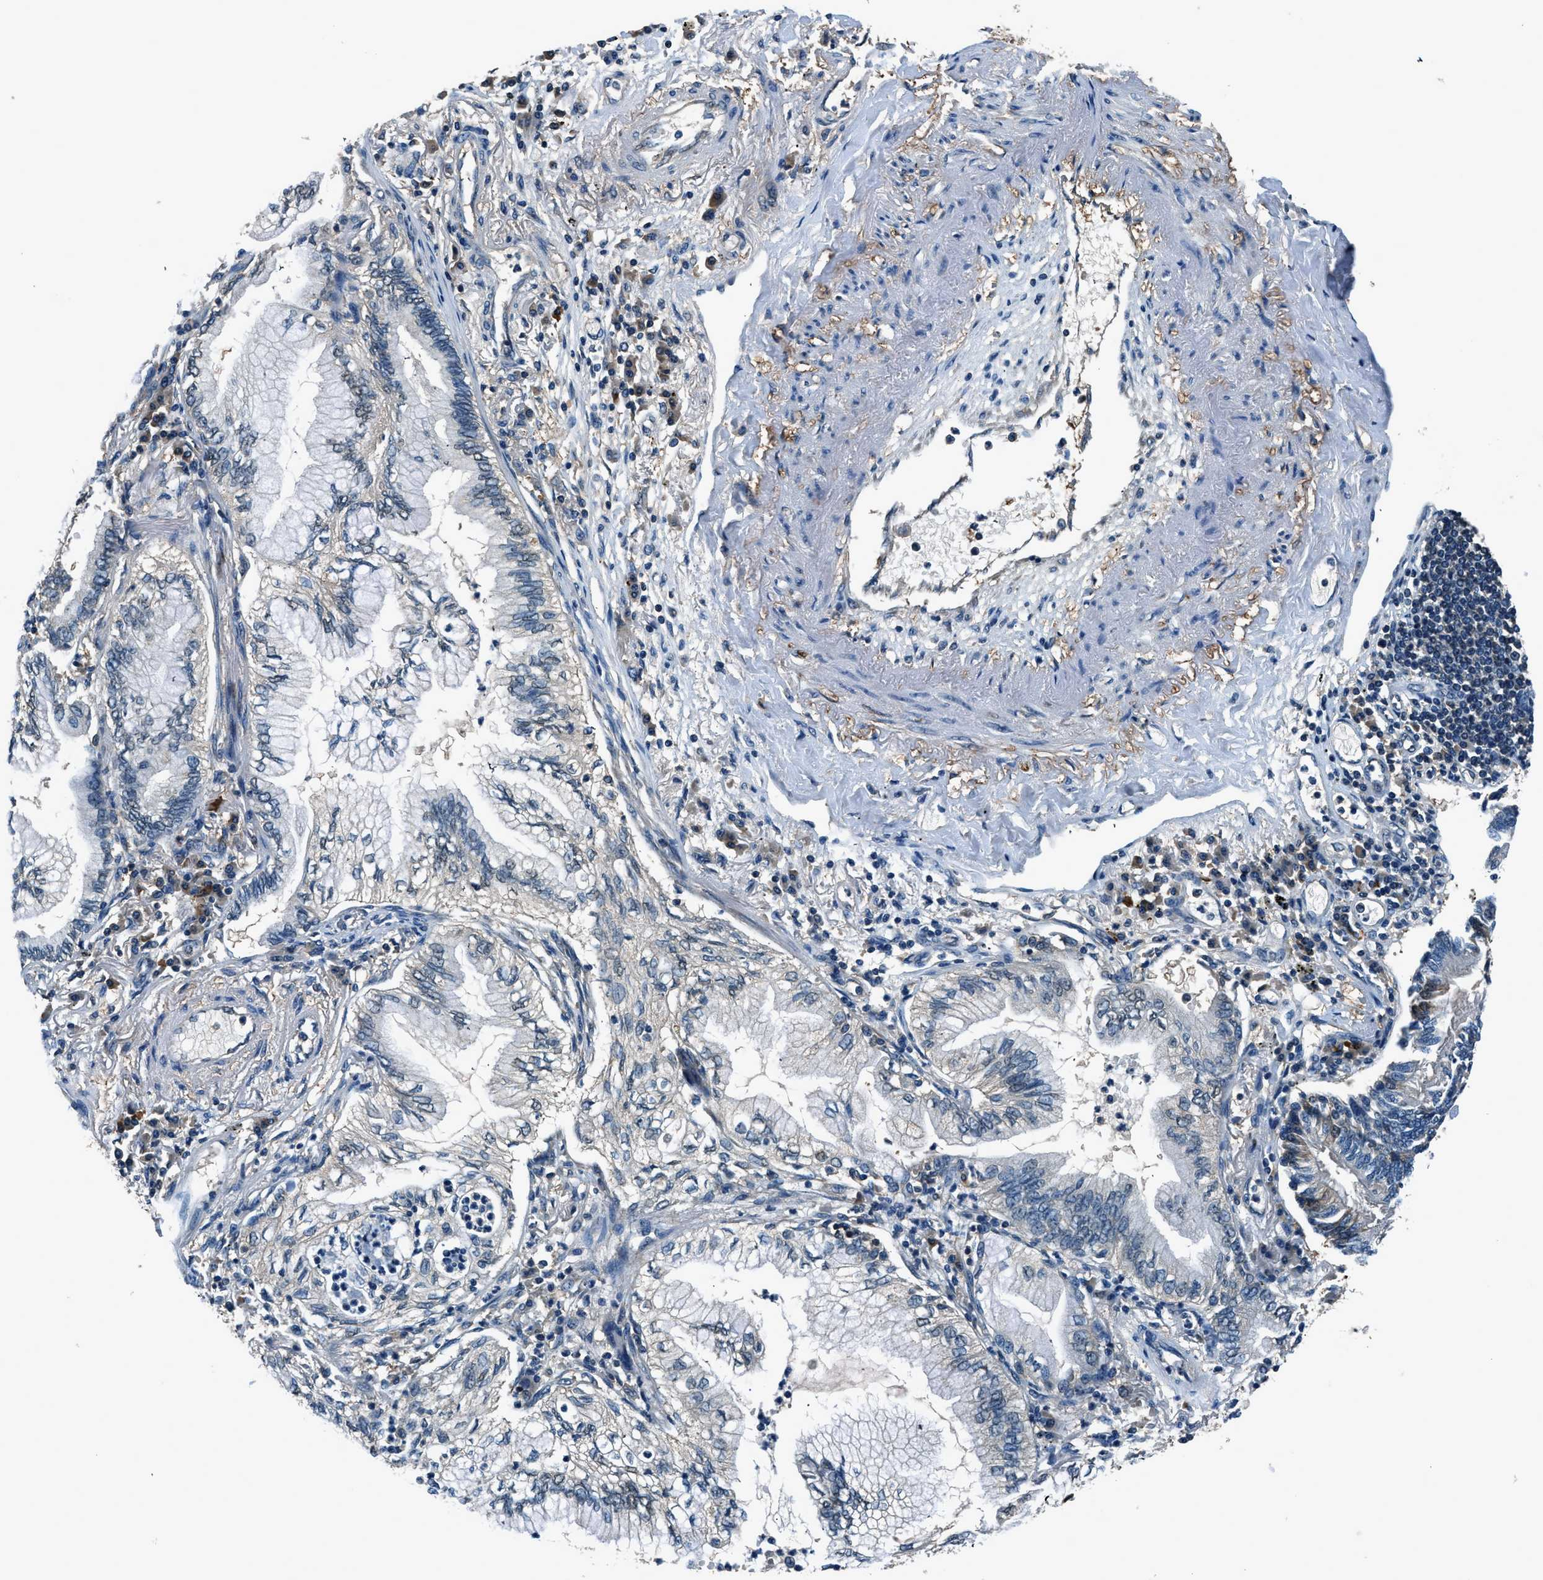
{"staining": {"intensity": "weak", "quantity": "<25%", "location": "cytoplasmic/membranous"}, "tissue": "lung cancer", "cell_type": "Tumor cells", "image_type": "cancer", "snomed": [{"axis": "morphology", "description": "Normal tissue, NOS"}, {"axis": "morphology", "description": "Adenocarcinoma, NOS"}, {"axis": "topography", "description": "Bronchus"}, {"axis": "topography", "description": "Lung"}], "caption": "Histopathology image shows no significant protein expression in tumor cells of lung cancer (adenocarcinoma).", "gene": "ARFGAP2", "patient": {"sex": "female", "age": 70}}